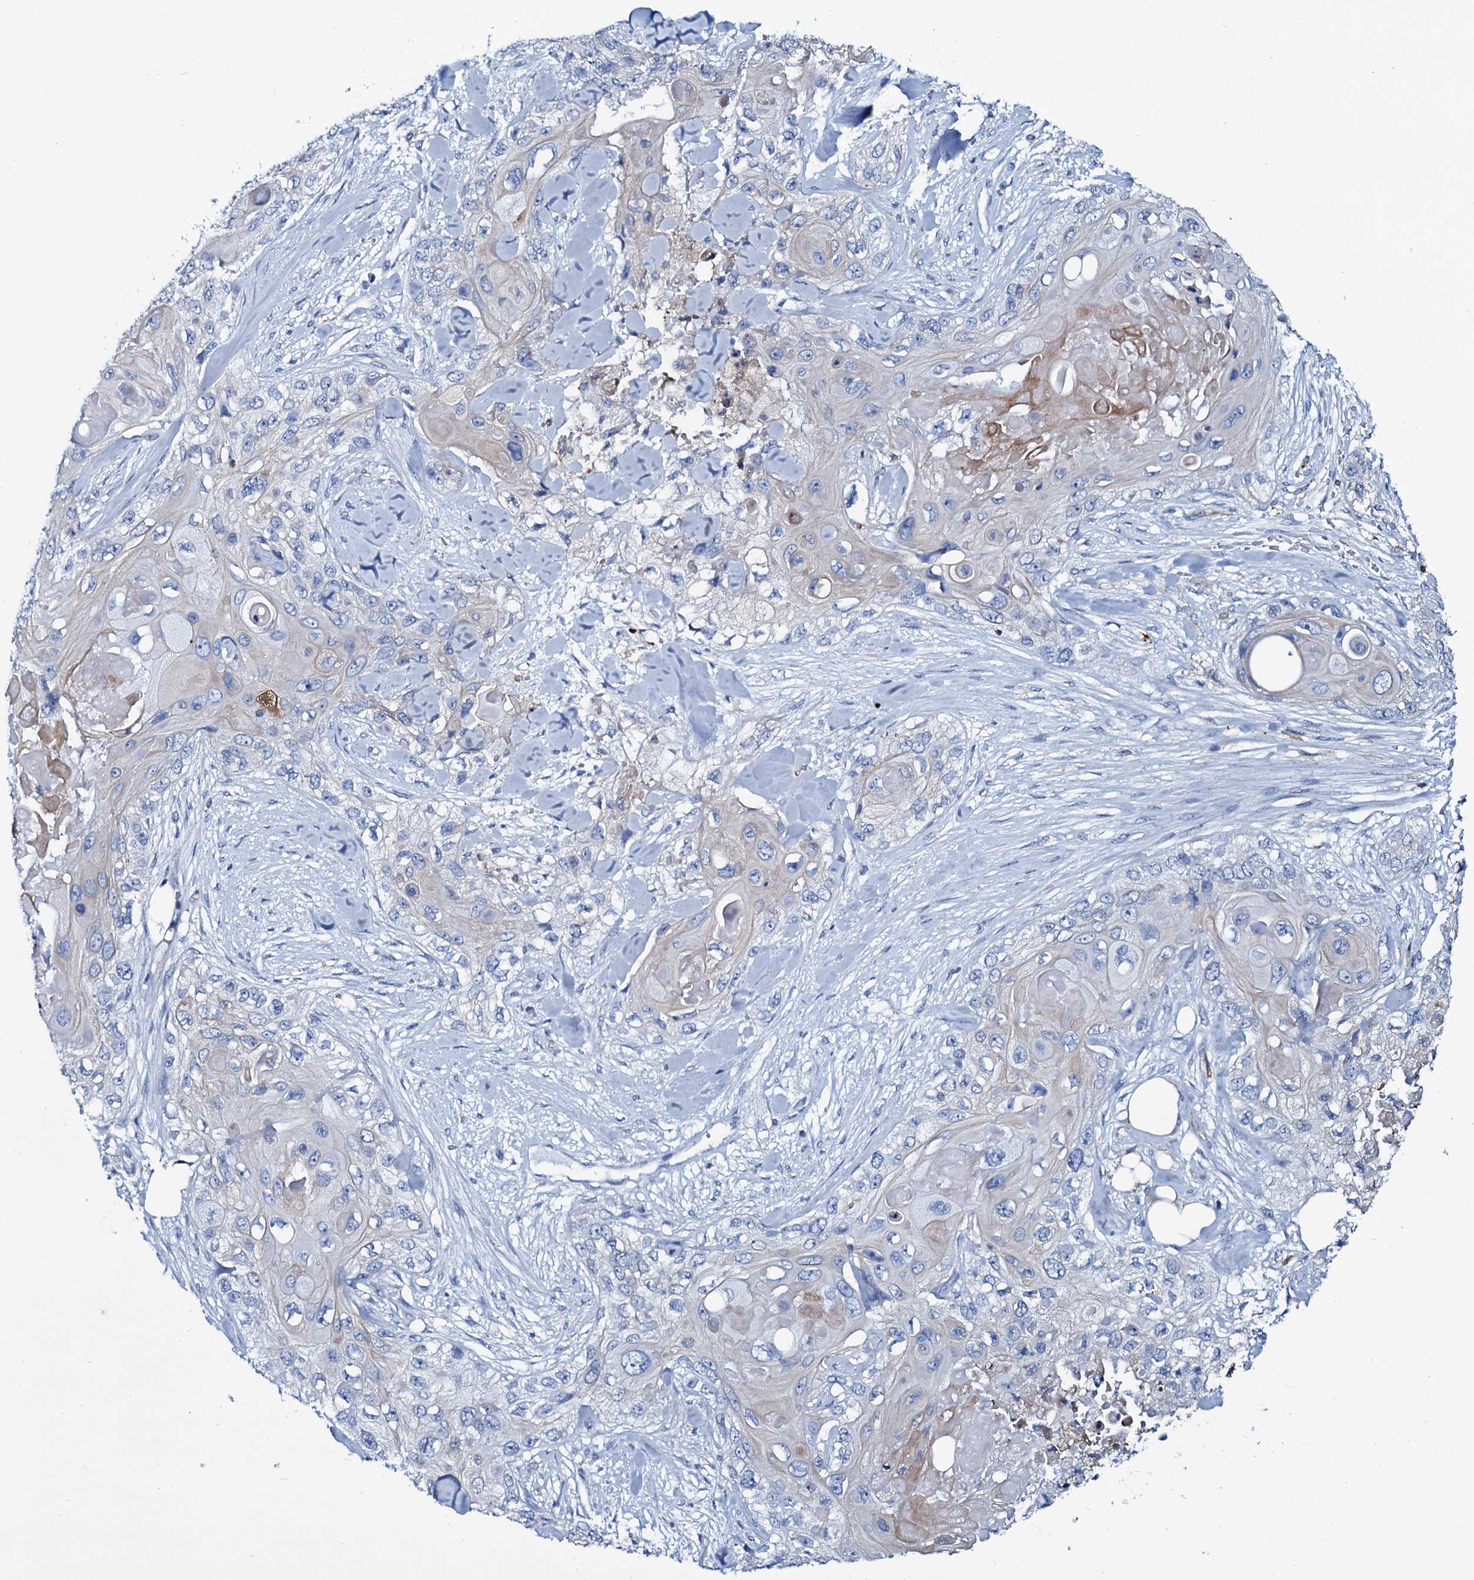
{"staining": {"intensity": "negative", "quantity": "none", "location": "none"}, "tissue": "skin cancer", "cell_type": "Tumor cells", "image_type": "cancer", "snomed": [{"axis": "morphology", "description": "Normal tissue, NOS"}, {"axis": "morphology", "description": "Squamous cell carcinoma, NOS"}, {"axis": "topography", "description": "Skin"}], "caption": "A histopathology image of human skin cancer is negative for staining in tumor cells.", "gene": "SLC4A7", "patient": {"sex": "male", "age": 72}}